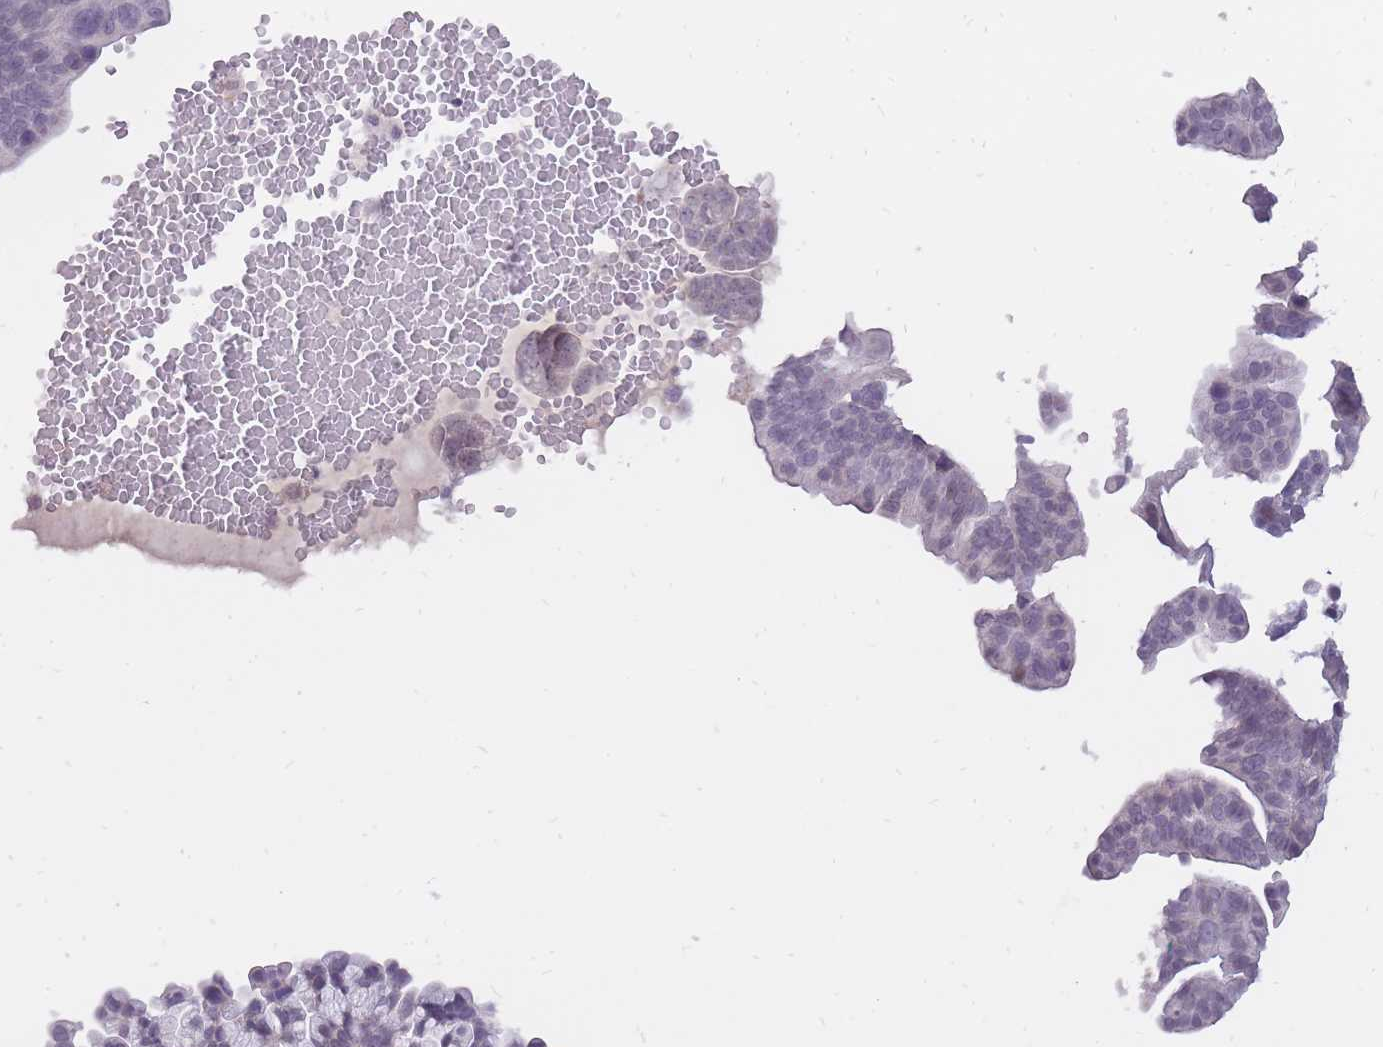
{"staining": {"intensity": "weak", "quantity": "25%-75%", "location": "nuclear"}, "tissue": "ovarian cancer", "cell_type": "Tumor cells", "image_type": "cancer", "snomed": [{"axis": "morphology", "description": "Cystadenocarcinoma, serous, NOS"}, {"axis": "topography", "description": "Ovary"}], "caption": "Protein expression analysis of human serous cystadenocarcinoma (ovarian) reveals weak nuclear staining in approximately 25%-75% of tumor cells. The protein is shown in brown color, while the nuclei are stained blue.", "gene": "POMZP3", "patient": {"sex": "female", "age": 56}}